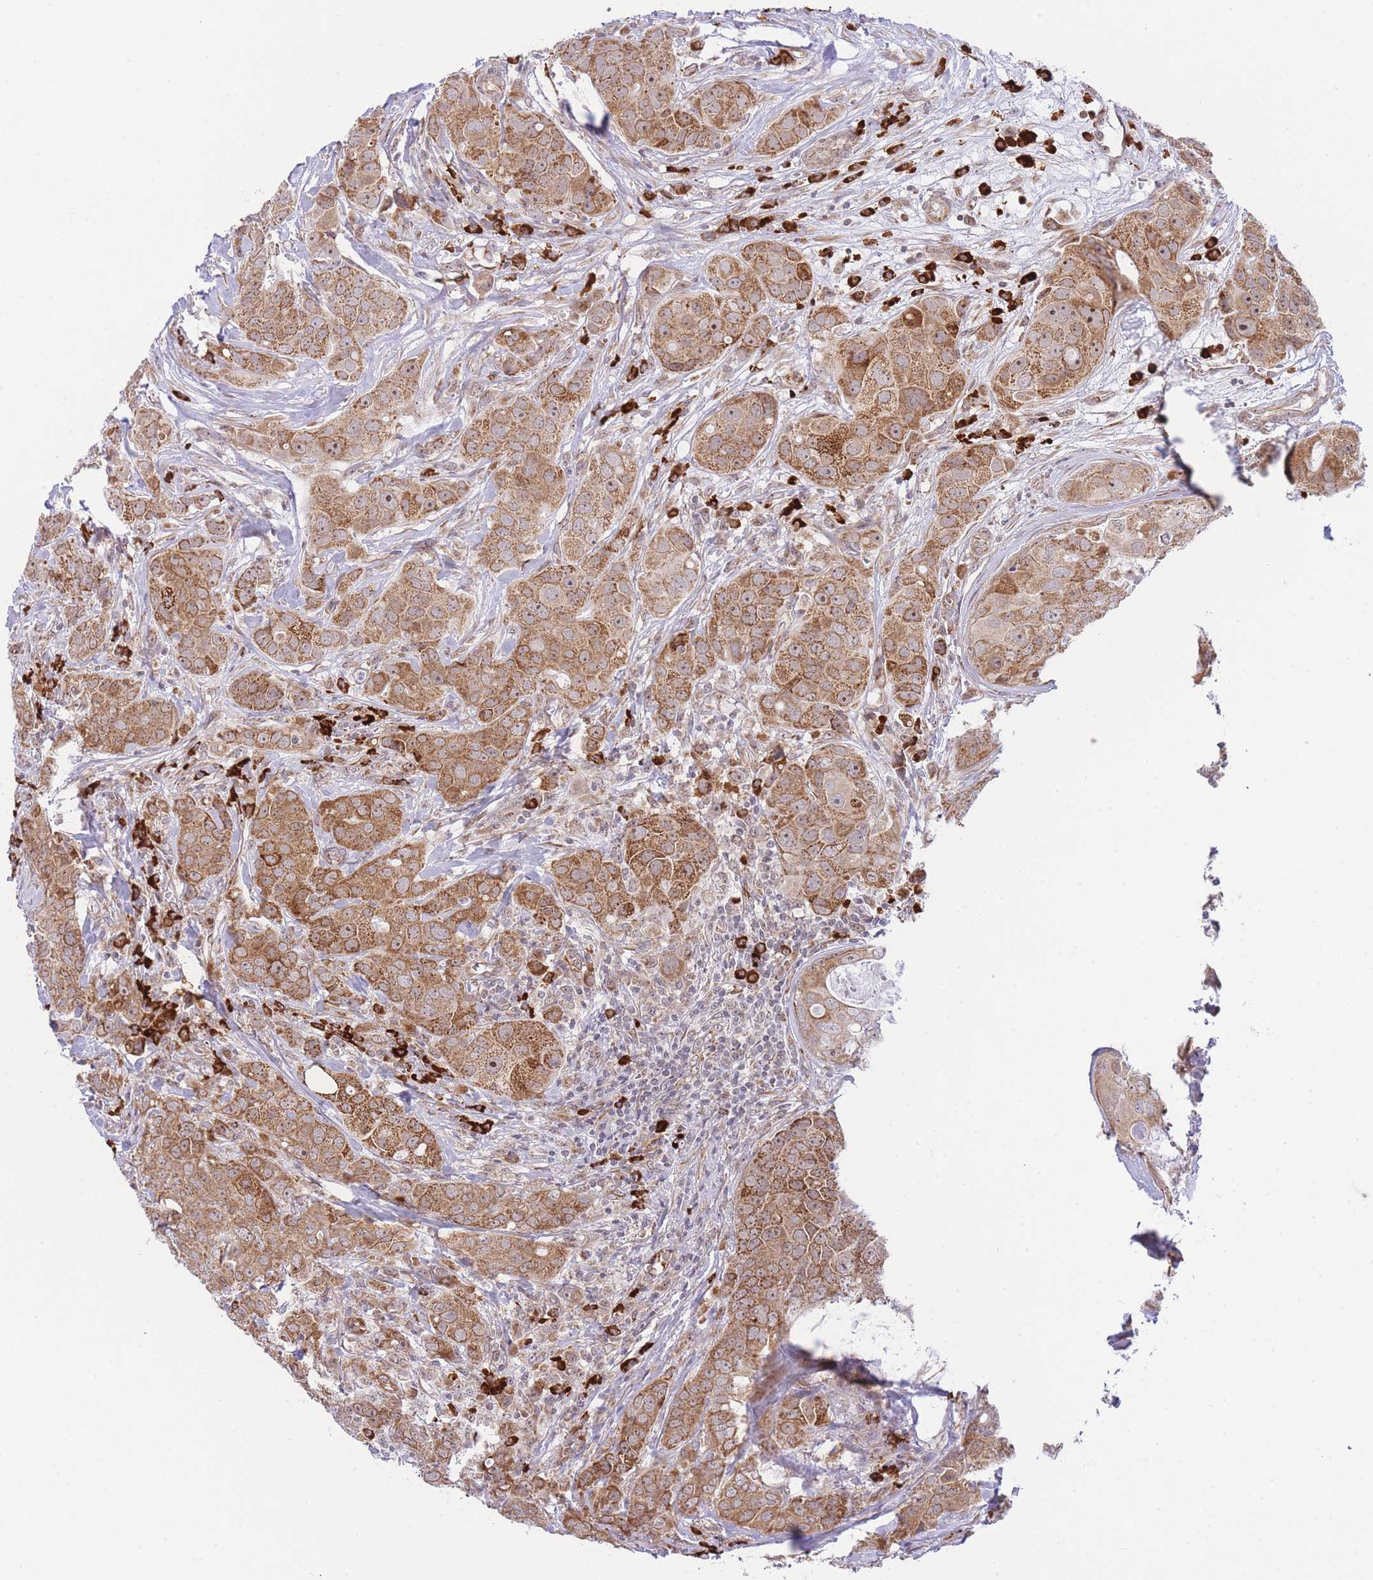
{"staining": {"intensity": "moderate", "quantity": ">75%", "location": "cytoplasmic/membranous"}, "tissue": "breast cancer", "cell_type": "Tumor cells", "image_type": "cancer", "snomed": [{"axis": "morphology", "description": "Duct carcinoma"}, {"axis": "topography", "description": "Breast"}], "caption": "The immunohistochemical stain highlights moderate cytoplasmic/membranous staining in tumor cells of invasive ductal carcinoma (breast) tissue.", "gene": "EXOSC8", "patient": {"sex": "female", "age": 43}}